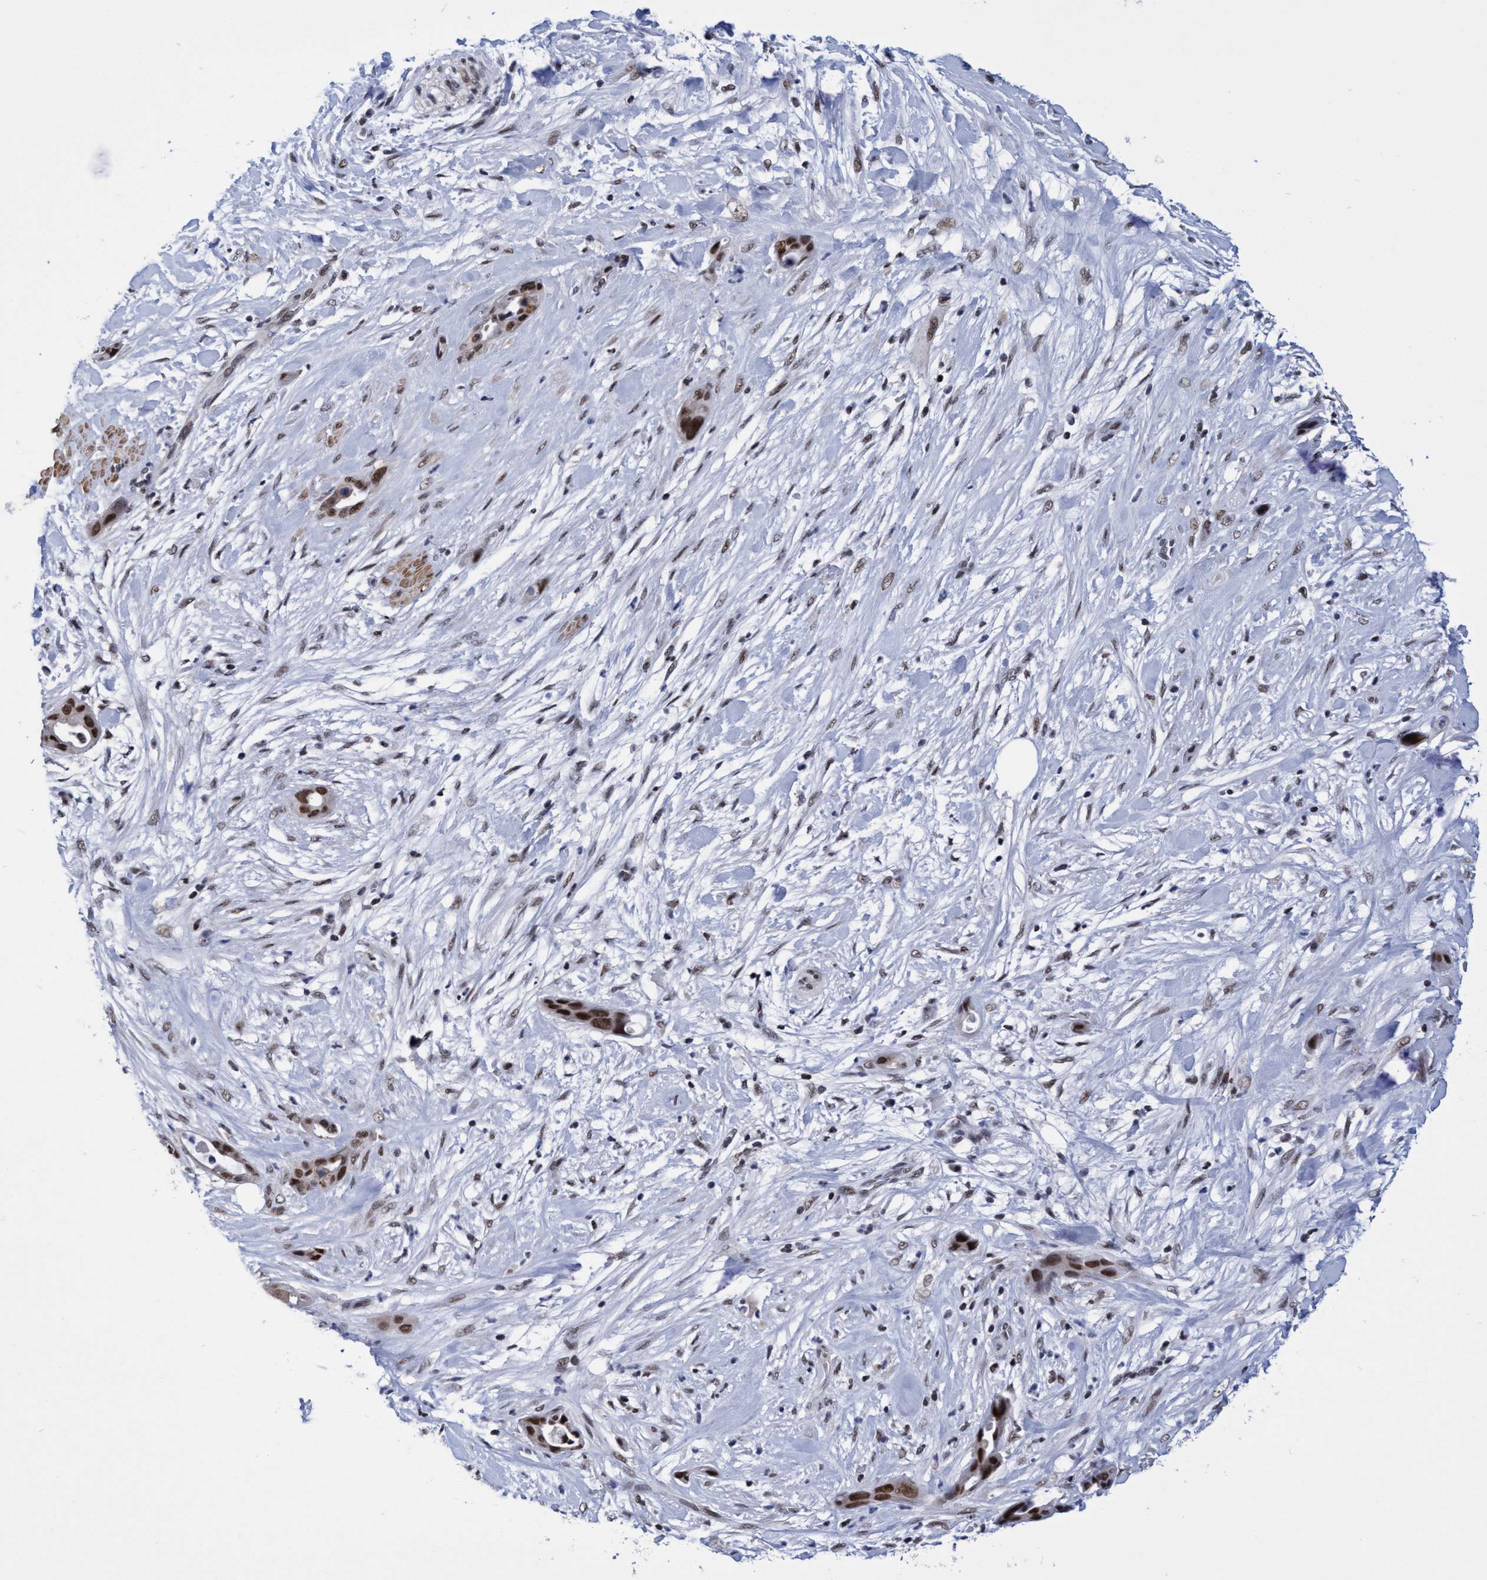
{"staining": {"intensity": "moderate", "quantity": ">75%", "location": "nuclear"}, "tissue": "pancreatic cancer", "cell_type": "Tumor cells", "image_type": "cancer", "snomed": [{"axis": "morphology", "description": "Adenocarcinoma, NOS"}, {"axis": "topography", "description": "Pancreas"}], "caption": "Pancreatic adenocarcinoma stained with IHC displays moderate nuclear expression in about >75% of tumor cells.", "gene": "C9orf78", "patient": {"sex": "male", "age": 59}}